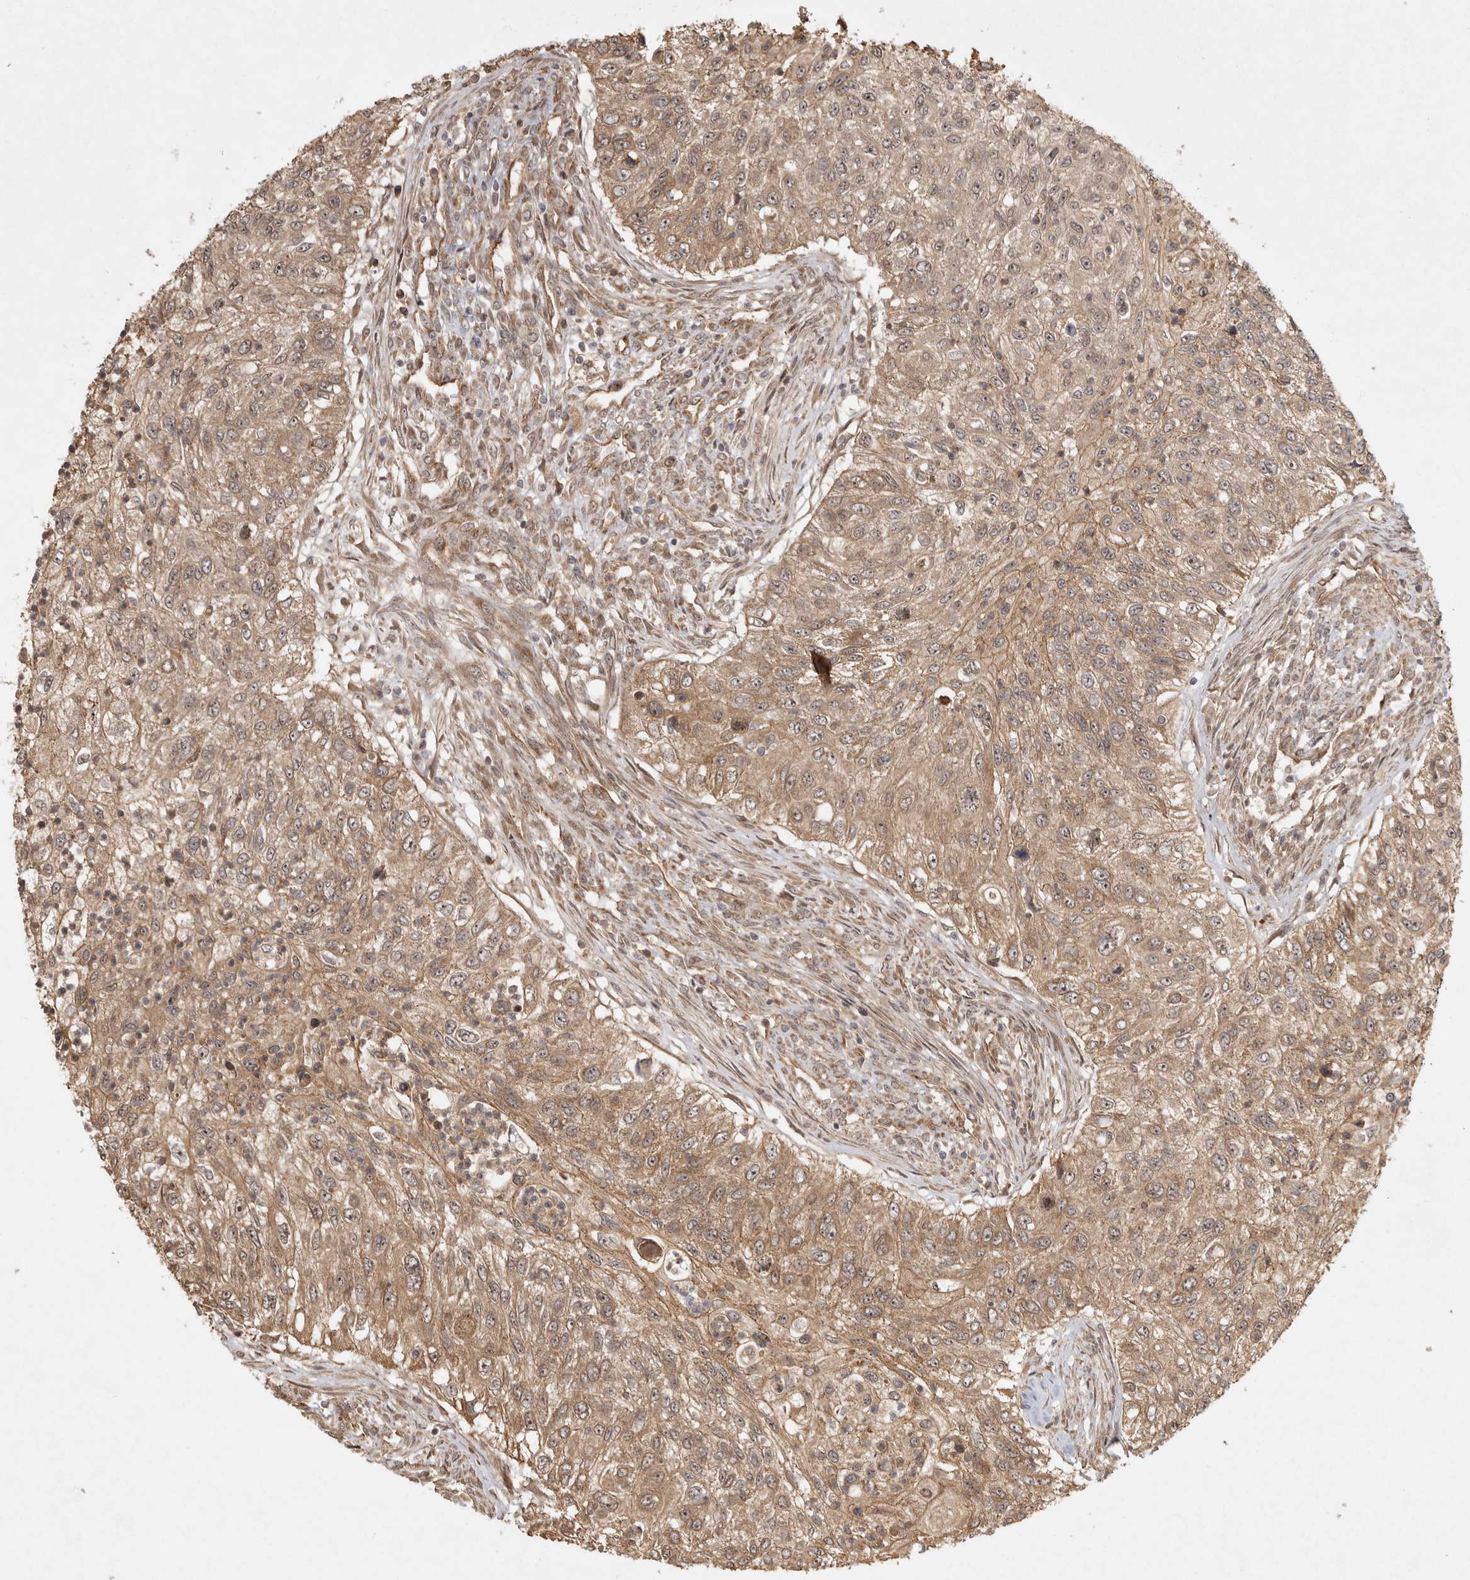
{"staining": {"intensity": "moderate", "quantity": ">75%", "location": "cytoplasmic/membranous"}, "tissue": "urothelial cancer", "cell_type": "Tumor cells", "image_type": "cancer", "snomed": [{"axis": "morphology", "description": "Urothelial carcinoma, High grade"}, {"axis": "topography", "description": "Urinary bladder"}], "caption": "The photomicrograph shows staining of urothelial cancer, revealing moderate cytoplasmic/membranous protein staining (brown color) within tumor cells. The protein is stained brown, and the nuclei are stained in blue (DAB (3,3'-diaminobenzidine) IHC with brightfield microscopy, high magnification).", "gene": "CAMSAP2", "patient": {"sex": "female", "age": 60}}